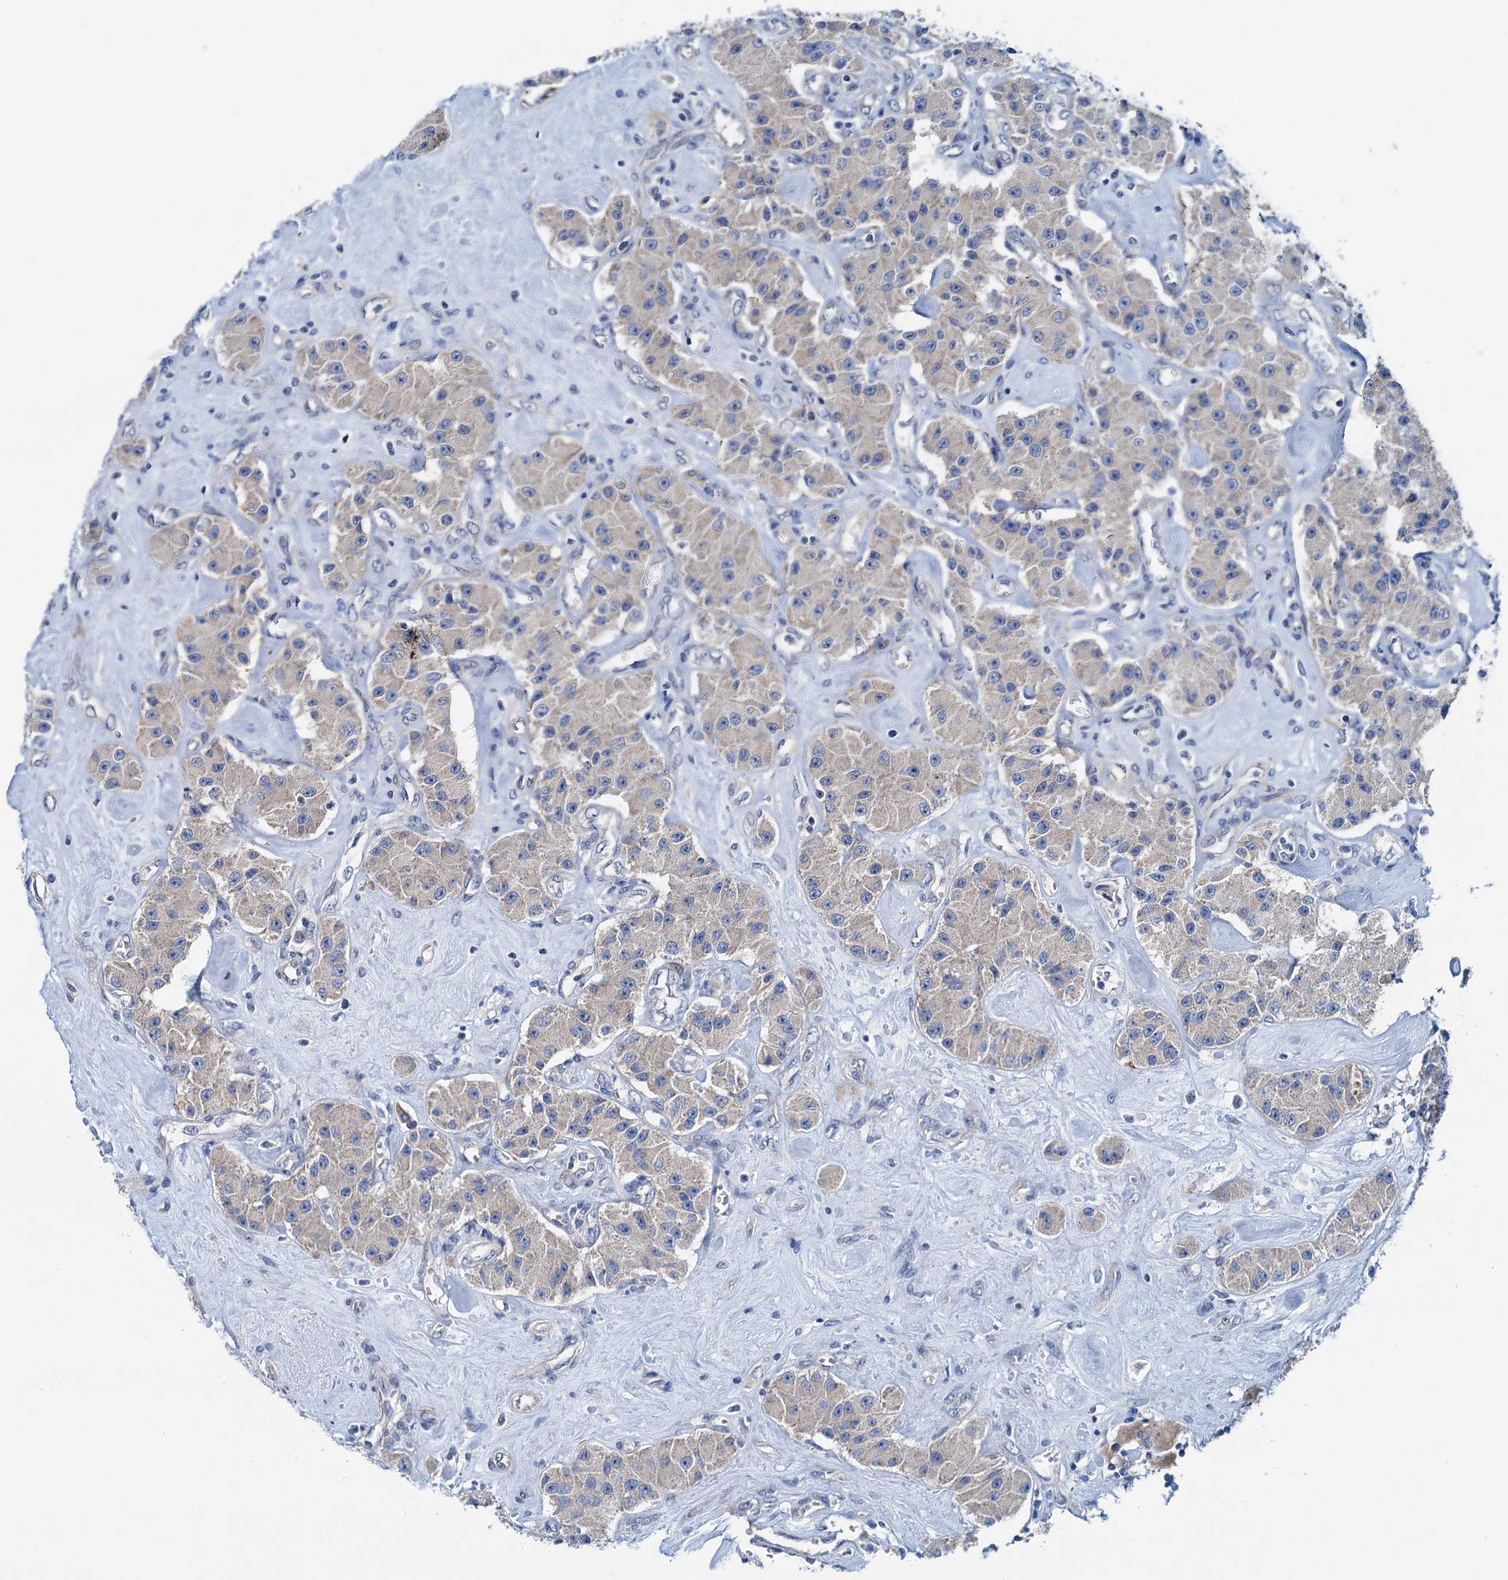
{"staining": {"intensity": "weak", "quantity": ">75%", "location": "cytoplasmic/membranous"}, "tissue": "carcinoid", "cell_type": "Tumor cells", "image_type": "cancer", "snomed": [{"axis": "morphology", "description": "Carcinoid, malignant, NOS"}, {"axis": "topography", "description": "Pancreas"}], "caption": "A brown stain labels weak cytoplasmic/membranous staining of a protein in carcinoid (malignant) tumor cells.", "gene": "ELAC1", "patient": {"sex": "male", "age": 41}}